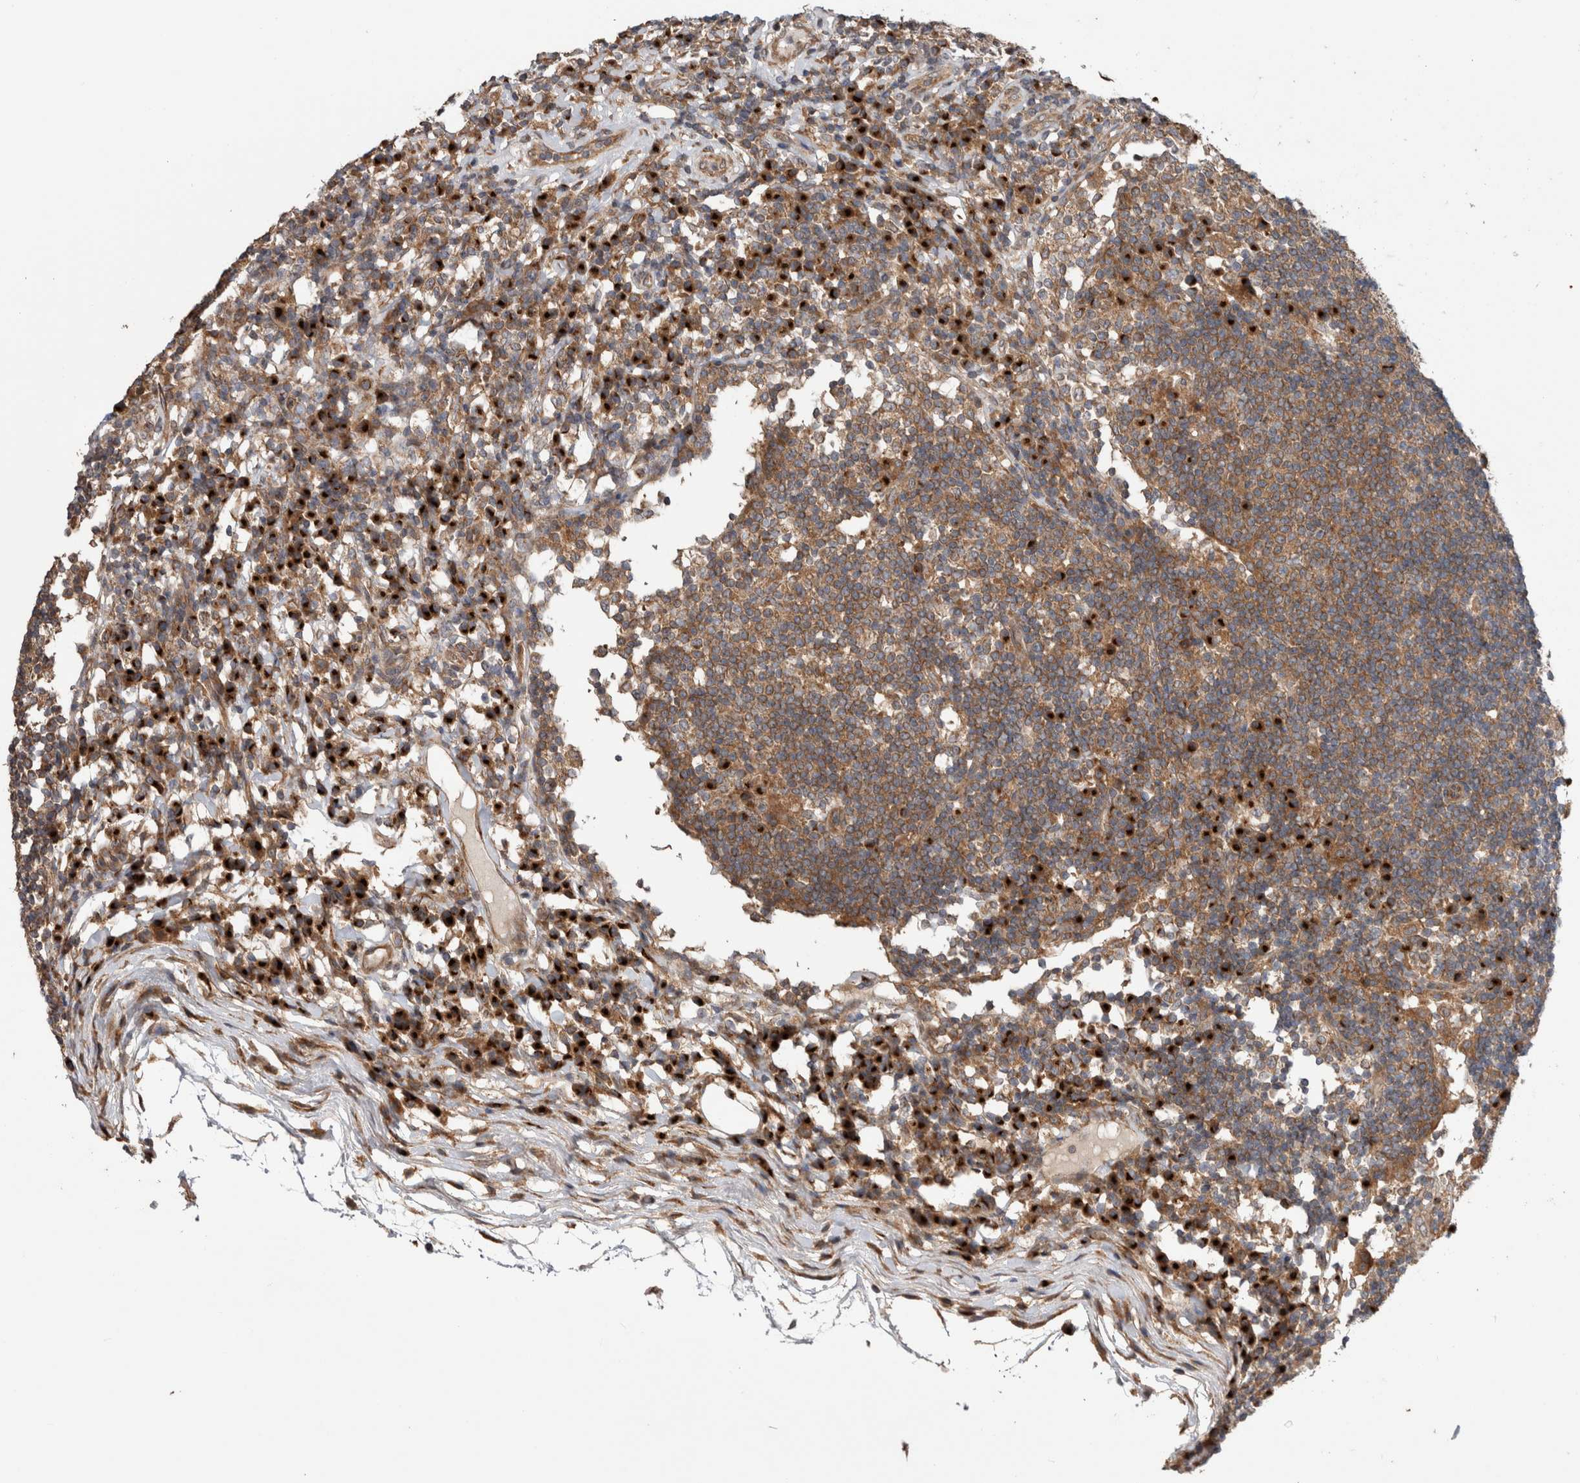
{"staining": {"intensity": "weak", "quantity": ">75%", "location": "cytoplasmic/membranous"}, "tissue": "lymph node", "cell_type": "Germinal center cells", "image_type": "normal", "snomed": [{"axis": "morphology", "description": "Normal tissue, NOS"}, {"axis": "topography", "description": "Lymph node"}], "caption": "DAB immunohistochemical staining of normal human lymph node displays weak cytoplasmic/membranous protein positivity in approximately >75% of germinal center cells. (Brightfield microscopy of DAB IHC at high magnification).", "gene": "TRIM5", "patient": {"sex": "female", "age": 53}}